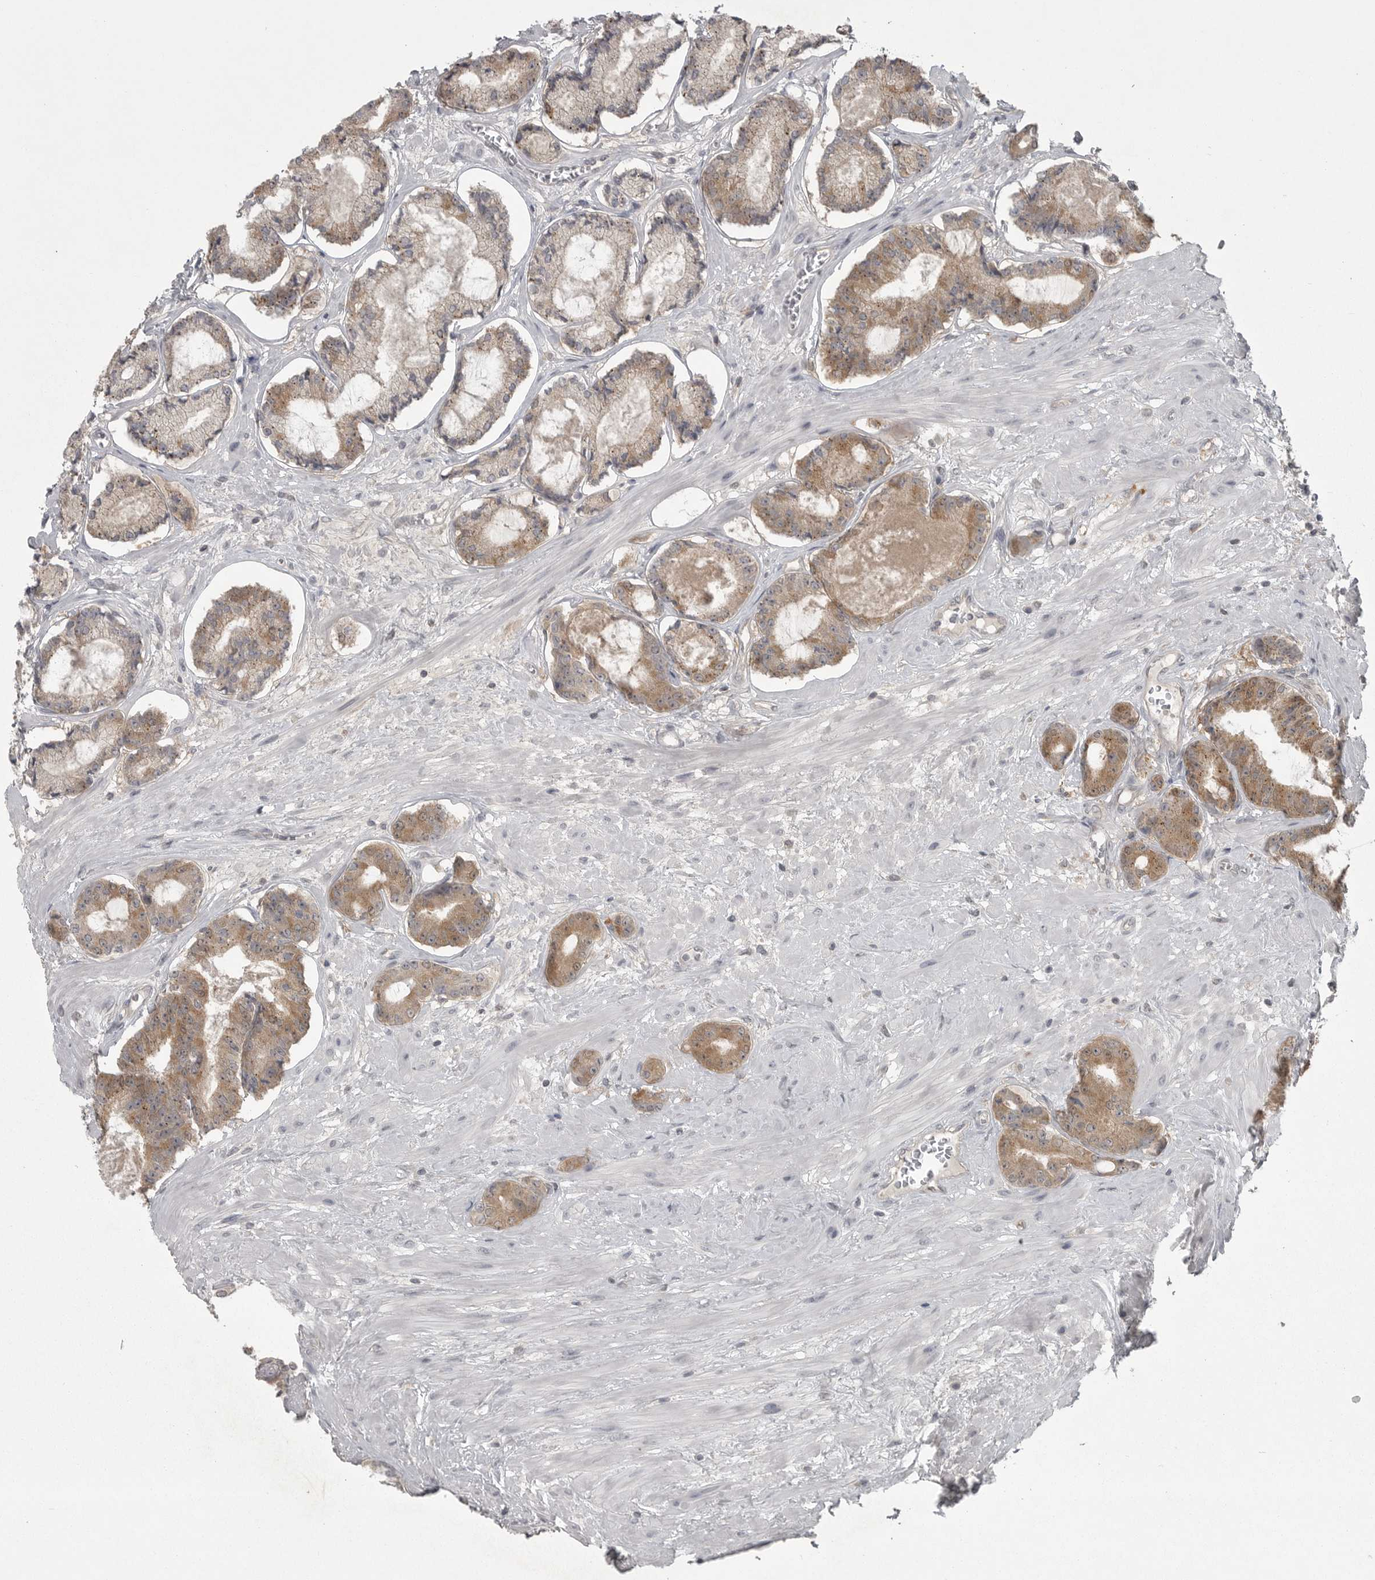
{"staining": {"intensity": "moderate", "quantity": ">75%", "location": "cytoplasmic/membranous"}, "tissue": "prostate cancer", "cell_type": "Tumor cells", "image_type": "cancer", "snomed": [{"axis": "morphology", "description": "Adenocarcinoma, Low grade"}, {"axis": "topography", "description": "Prostate"}], "caption": "Prostate cancer (low-grade adenocarcinoma) was stained to show a protein in brown. There is medium levels of moderate cytoplasmic/membranous expression in about >75% of tumor cells. (DAB (3,3'-diaminobenzidine) IHC, brown staining for protein, blue staining for nuclei).", "gene": "PHF13", "patient": {"sex": "male", "age": 60}}